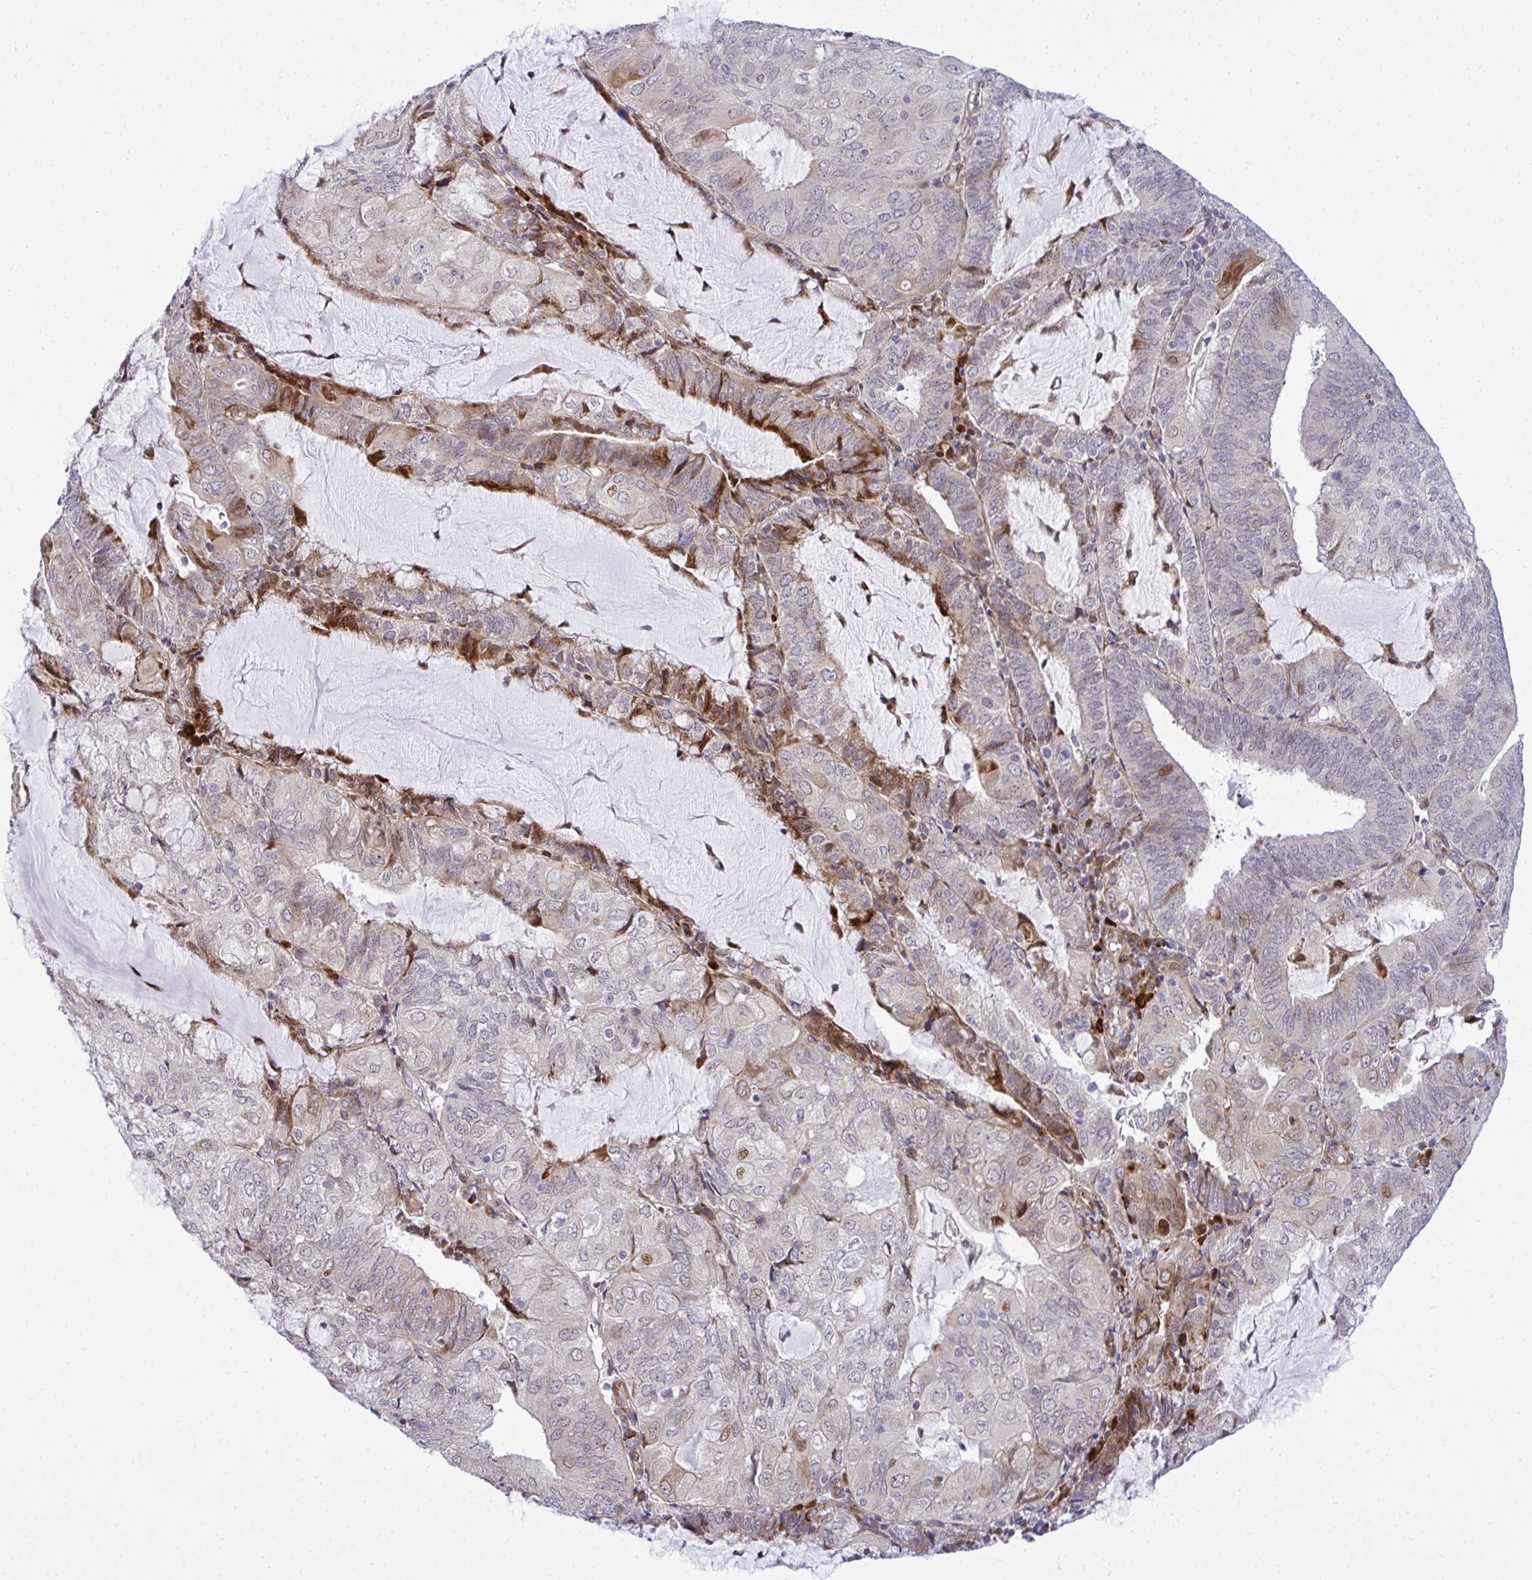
{"staining": {"intensity": "moderate", "quantity": "<25%", "location": "cytoplasmic/membranous,nuclear"}, "tissue": "endometrial cancer", "cell_type": "Tumor cells", "image_type": "cancer", "snomed": [{"axis": "morphology", "description": "Adenocarcinoma, NOS"}, {"axis": "topography", "description": "Endometrium"}], "caption": "This photomicrograph exhibits endometrial cancer (adenocarcinoma) stained with immunohistochemistry to label a protein in brown. The cytoplasmic/membranous and nuclear of tumor cells show moderate positivity for the protein. Nuclei are counter-stained blue.", "gene": "CASTOR2", "patient": {"sex": "female", "age": 81}}